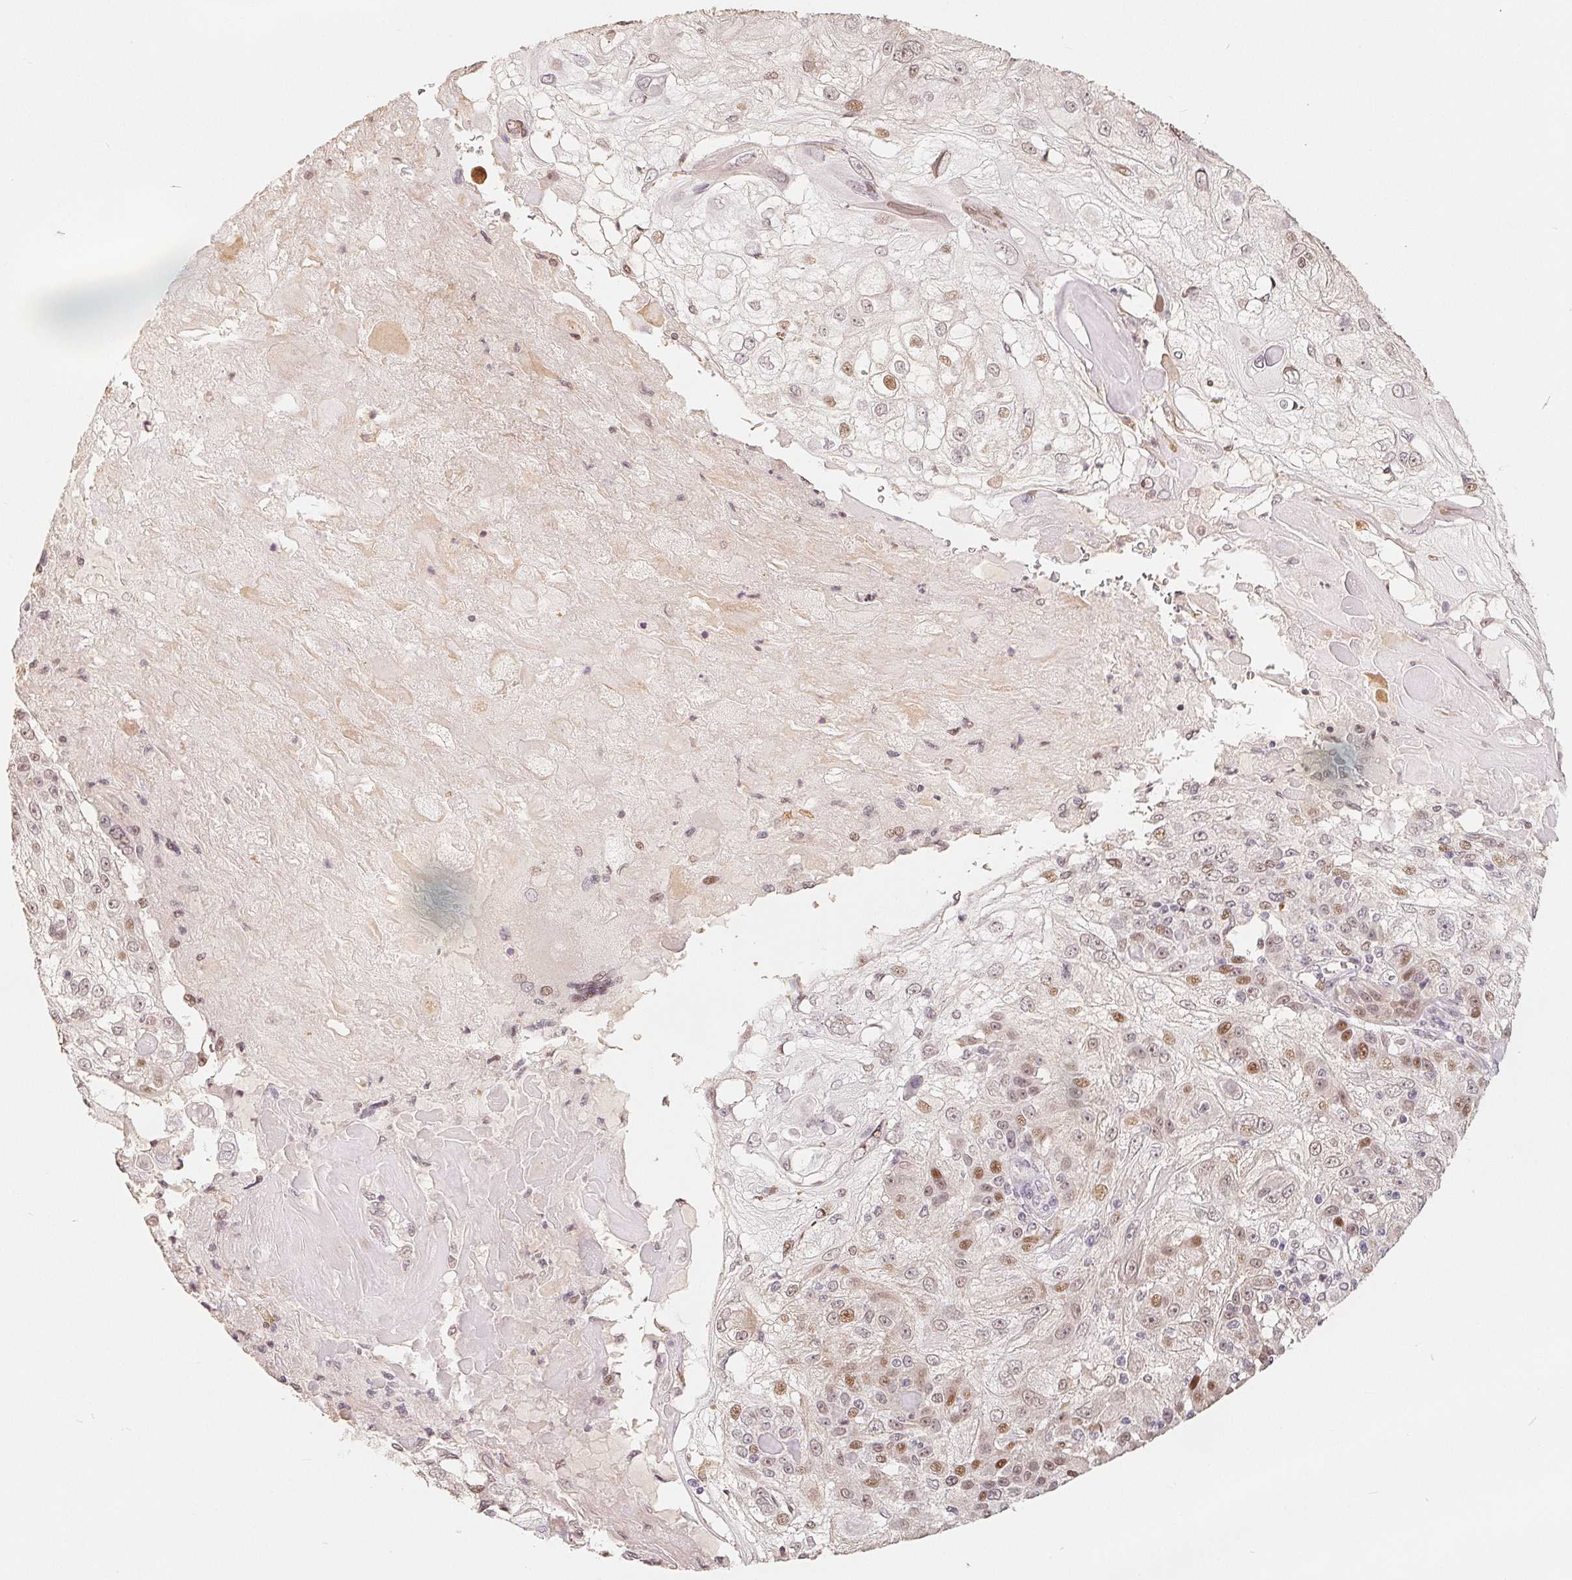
{"staining": {"intensity": "moderate", "quantity": "<25%", "location": "nuclear"}, "tissue": "skin cancer", "cell_type": "Tumor cells", "image_type": "cancer", "snomed": [{"axis": "morphology", "description": "Normal tissue, NOS"}, {"axis": "morphology", "description": "Squamous cell carcinoma, NOS"}, {"axis": "topography", "description": "Skin"}], "caption": "Skin cancer stained with a protein marker displays moderate staining in tumor cells.", "gene": "CCDC138", "patient": {"sex": "female", "age": 83}}